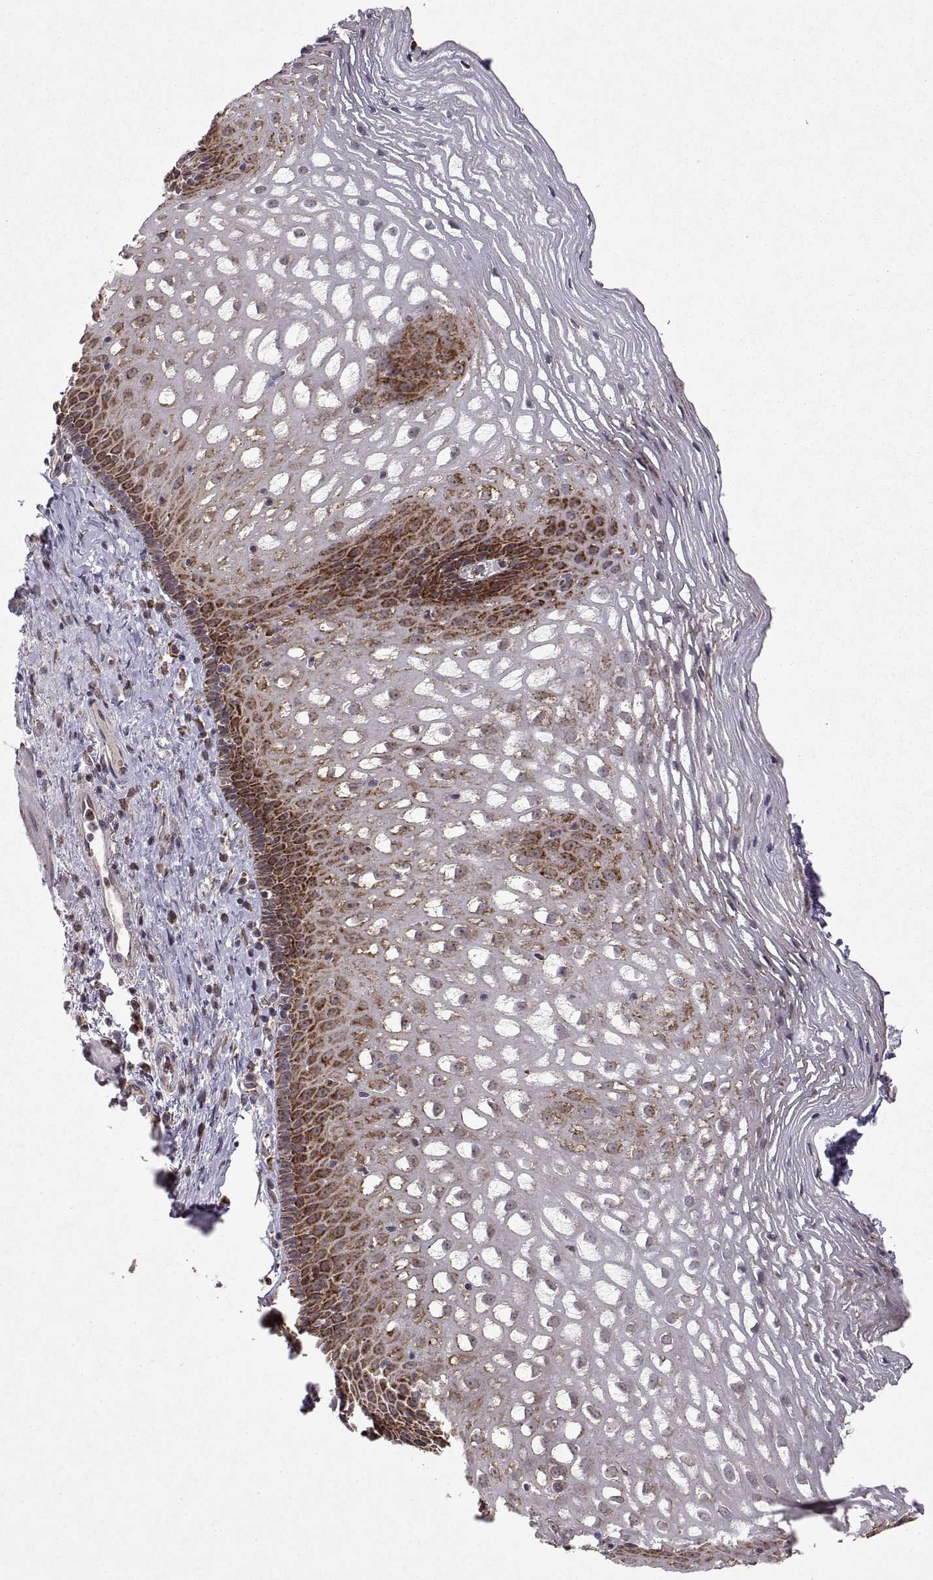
{"staining": {"intensity": "strong", "quantity": "25%-75%", "location": "cytoplasmic/membranous"}, "tissue": "esophagus", "cell_type": "Squamous epithelial cells", "image_type": "normal", "snomed": [{"axis": "morphology", "description": "Normal tissue, NOS"}, {"axis": "topography", "description": "Esophagus"}], "caption": "Benign esophagus shows strong cytoplasmic/membranous staining in about 25%-75% of squamous epithelial cells The protein is shown in brown color, while the nuclei are stained blue..", "gene": "MANBAL", "patient": {"sex": "male", "age": 76}}